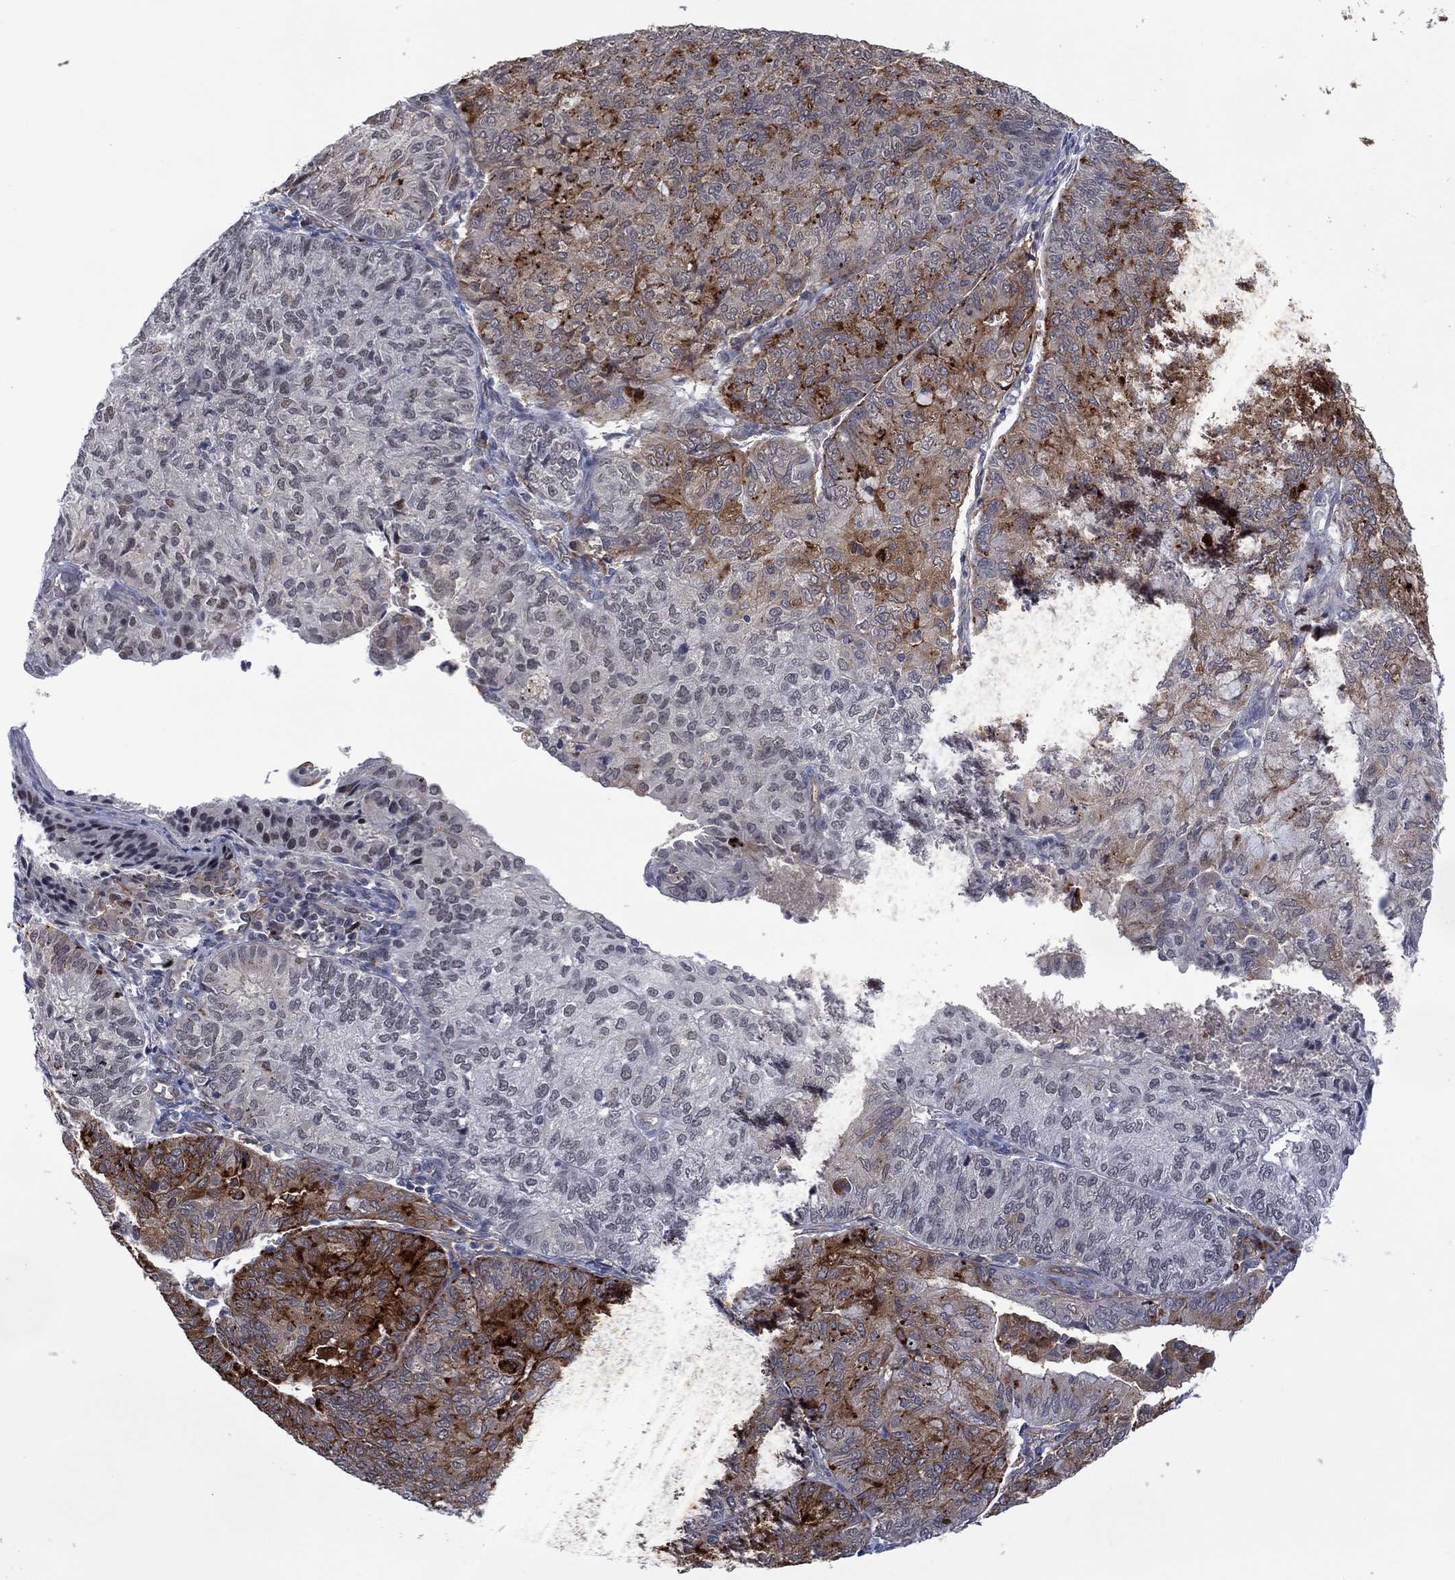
{"staining": {"intensity": "moderate", "quantity": "<25%", "location": "cytoplasmic/membranous"}, "tissue": "endometrial cancer", "cell_type": "Tumor cells", "image_type": "cancer", "snomed": [{"axis": "morphology", "description": "Adenocarcinoma, NOS"}, {"axis": "topography", "description": "Endometrium"}], "caption": "A photomicrograph of endometrial adenocarcinoma stained for a protein reveals moderate cytoplasmic/membranous brown staining in tumor cells.", "gene": "DPP4", "patient": {"sex": "female", "age": 82}}